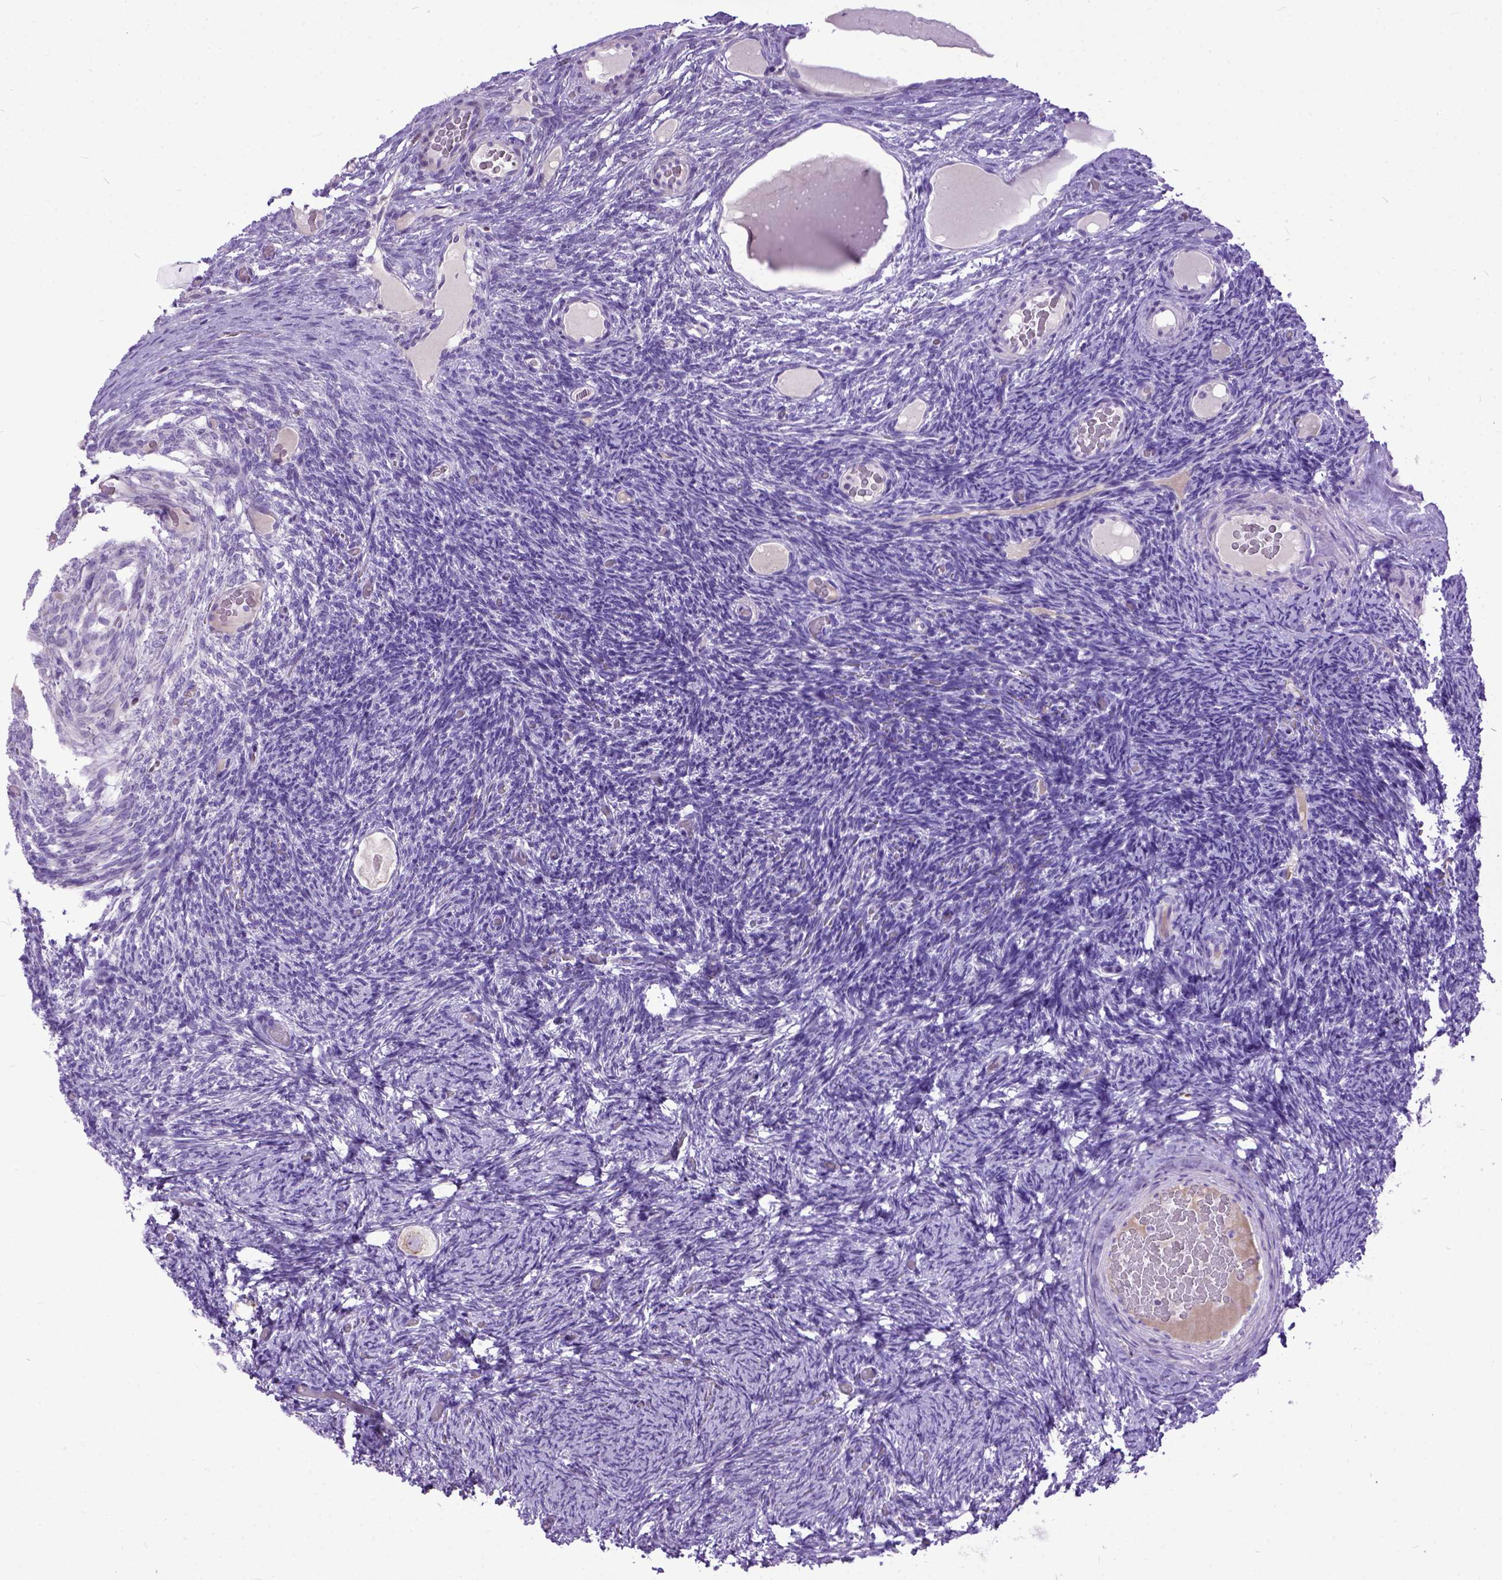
{"staining": {"intensity": "weak", "quantity": "<25%", "location": "cytoplasmic/membranous"}, "tissue": "ovary", "cell_type": "Follicle cells", "image_type": "normal", "snomed": [{"axis": "morphology", "description": "Normal tissue, NOS"}, {"axis": "topography", "description": "Ovary"}], "caption": "The micrograph displays no significant staining in follicle cells of ovary.", "gene": "CRB1", "patient": {"sex": "female", "age": 34}}